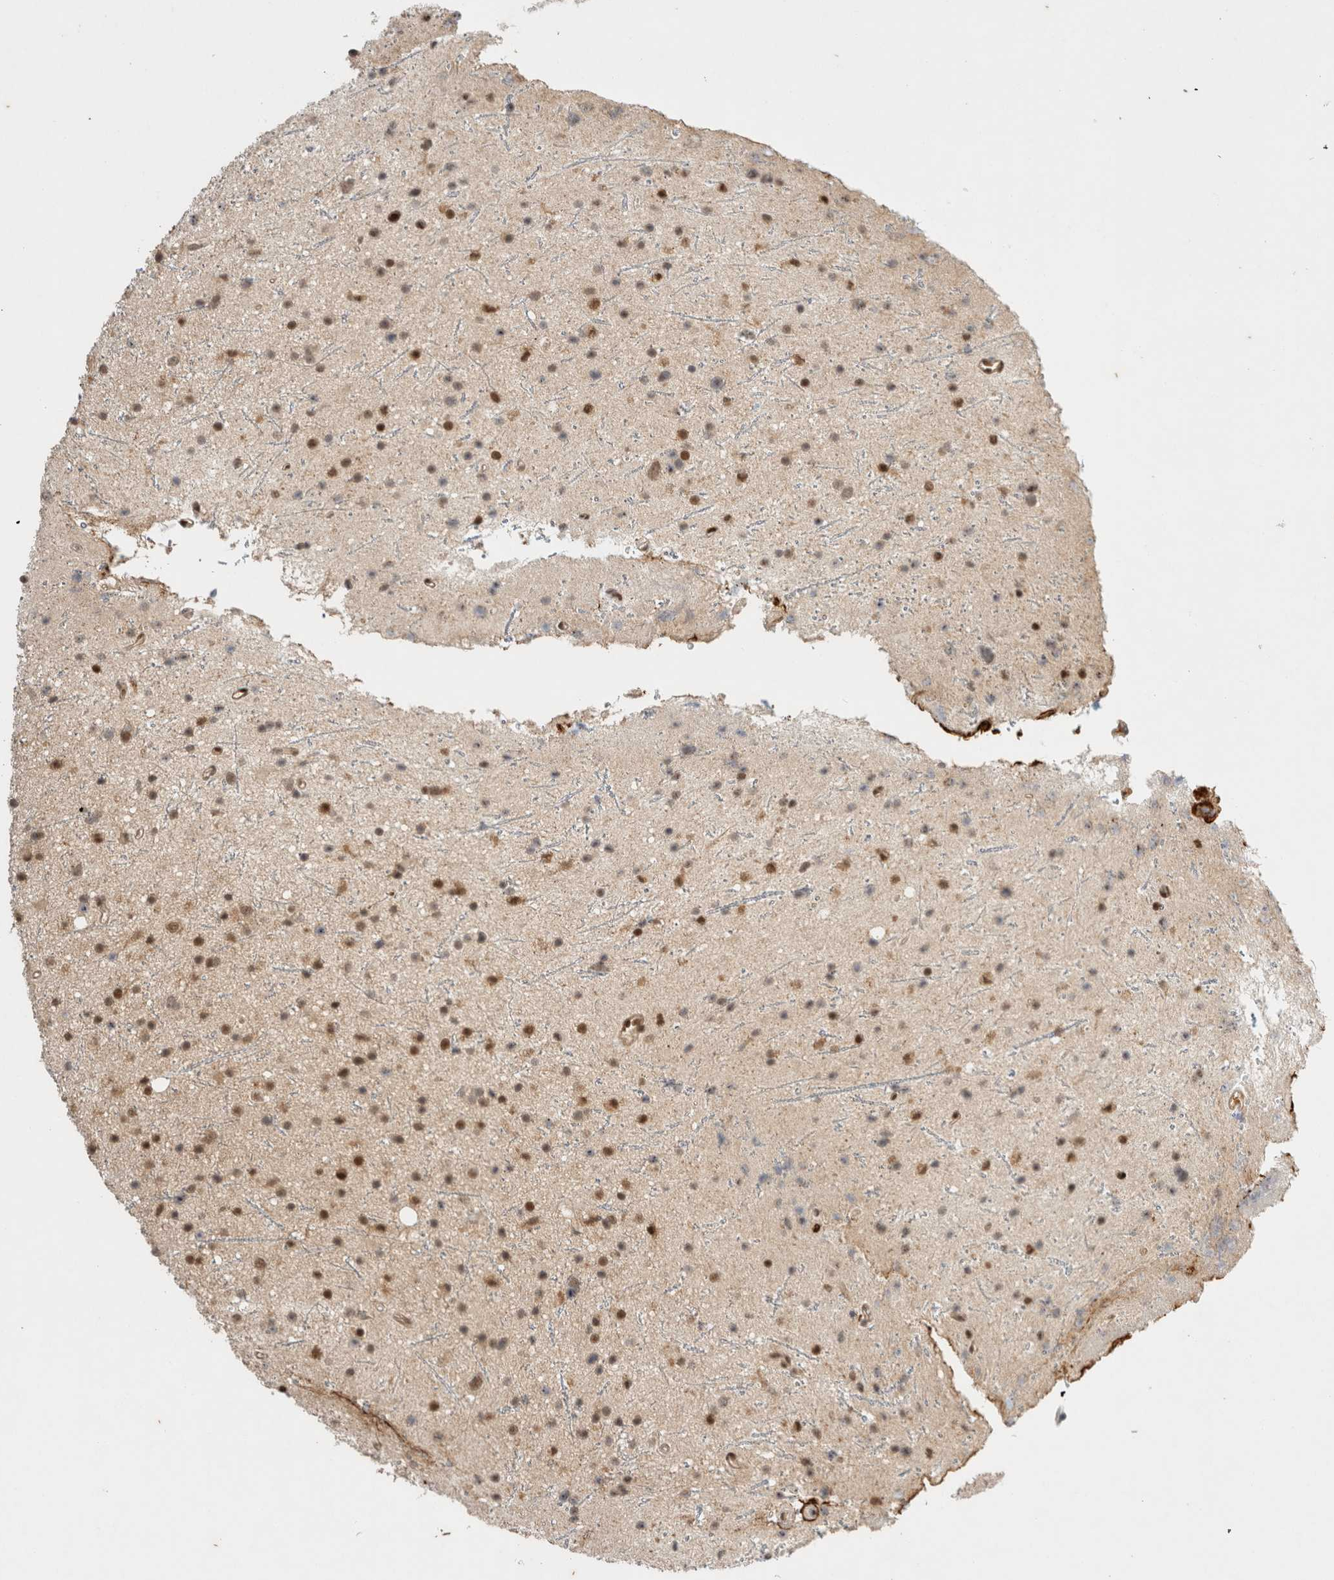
{"staining": {"intensity": "moderate", "quantity": ">75%", "location": "nuclear"}, "tissue": "glioma", "cell_type": "Tumor cells", "image_type": "cancer", "snomed": [{"axis": "morphology", "description": "Glioma, malignant, Low grade"}, {"axis": "topography", "description": "Cerebral cortex"}], "caption": "Protein staining of glioma tissue reveals moderate nuclear expression in approximately >75% of tumor cells.", "gene": "SNRNP40", "patient": {"sex": "female", "age": 39}}